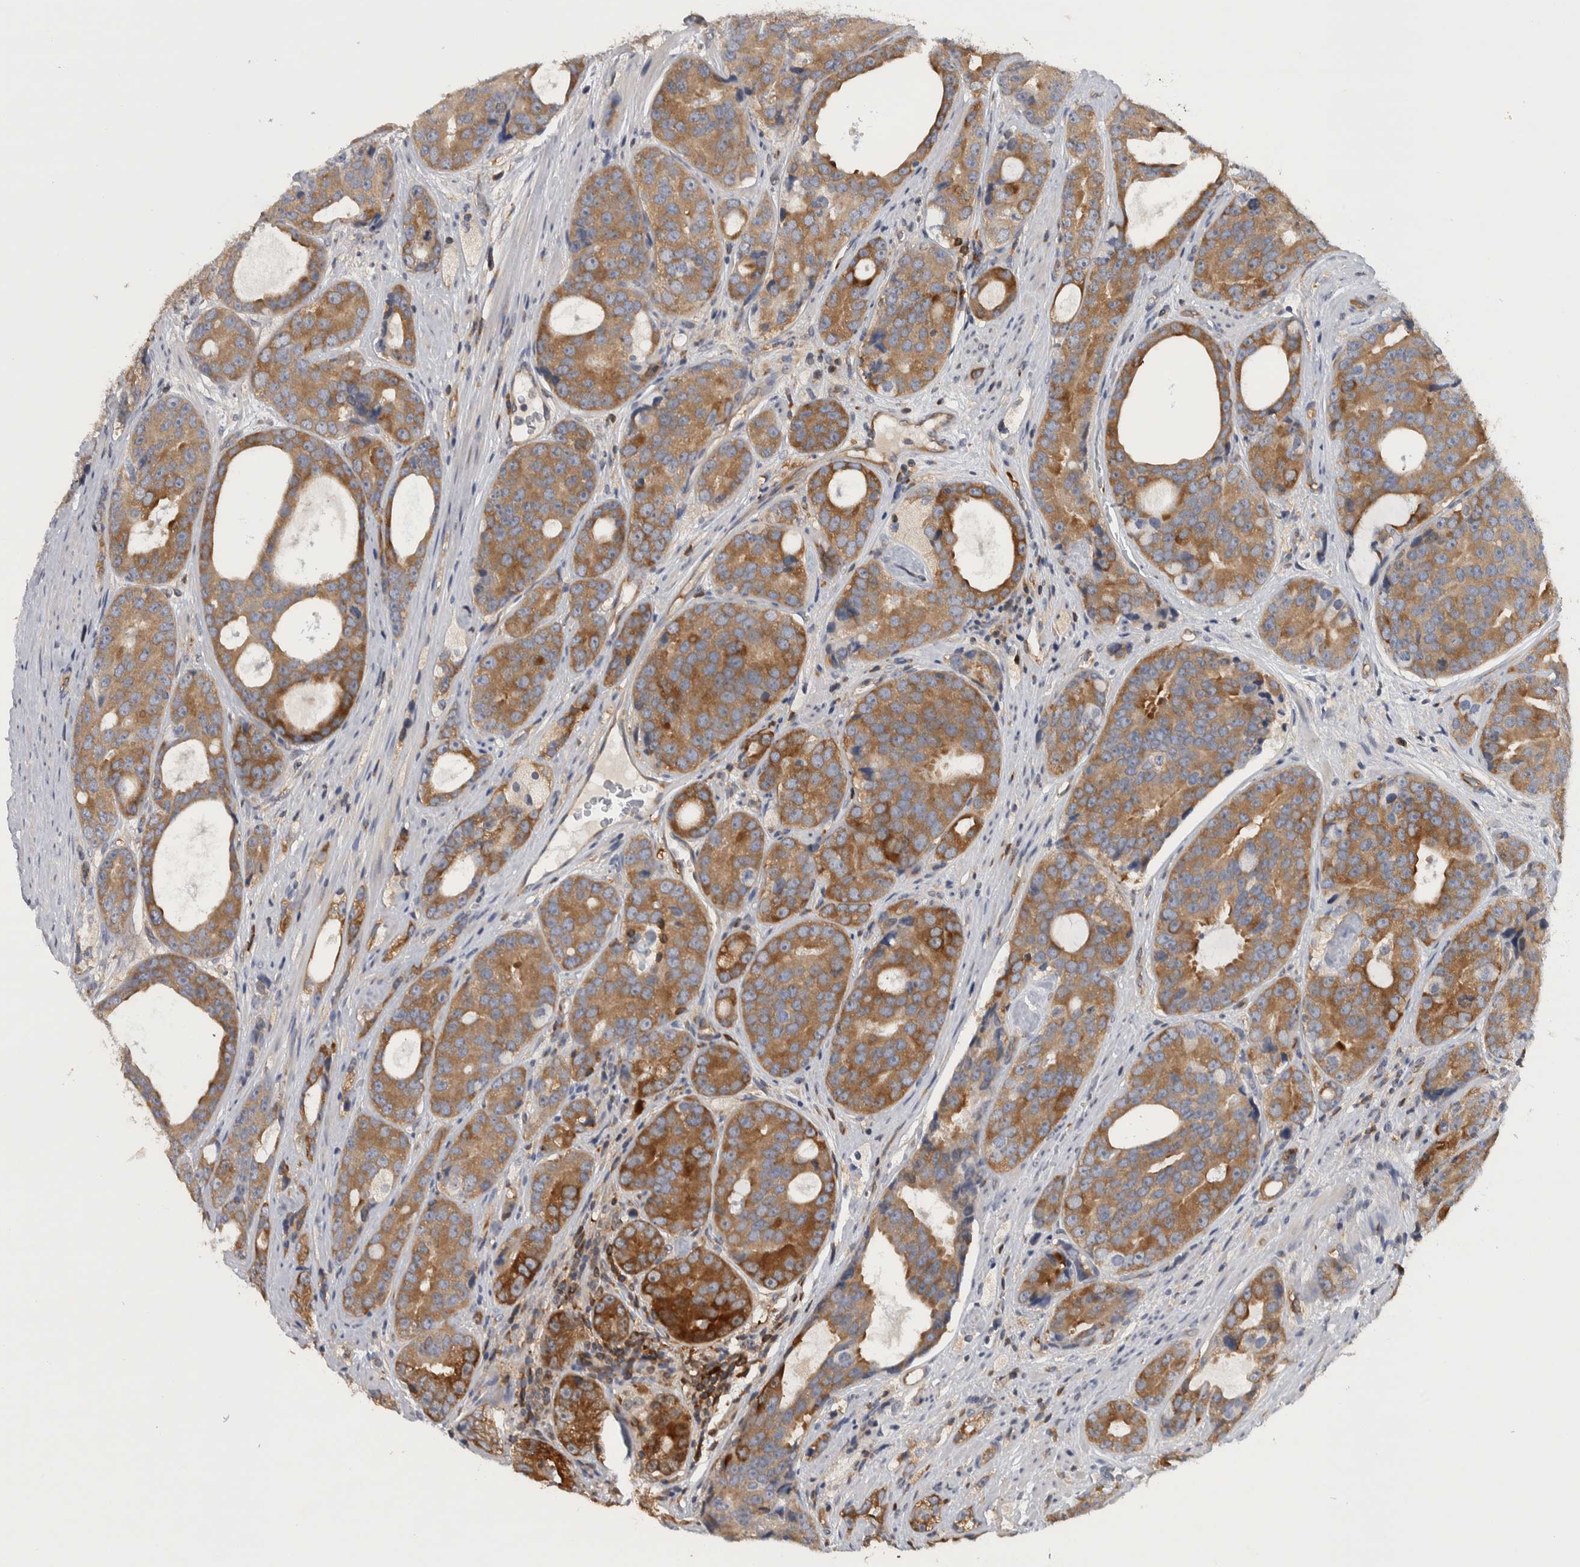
{"staining": {"intensity": "moderate", "quantity": ">75%", "location": "cytoplasmic/membranous"}, "tissue": "prostate cancer", "cell_type": "Tumor cells", "image_type": "cancer", "snomed": [{"axis": "morphology", "description": "Adenocarcinoma, High grade"}, {"axis": "topography", "description": "Prostate"}], "caption": "Human prostate cancer stained with a protein marker shows moderate staining in tumor cells.", "gene": "NFKB2", "patient": {"sex": "male", "age": 56}}